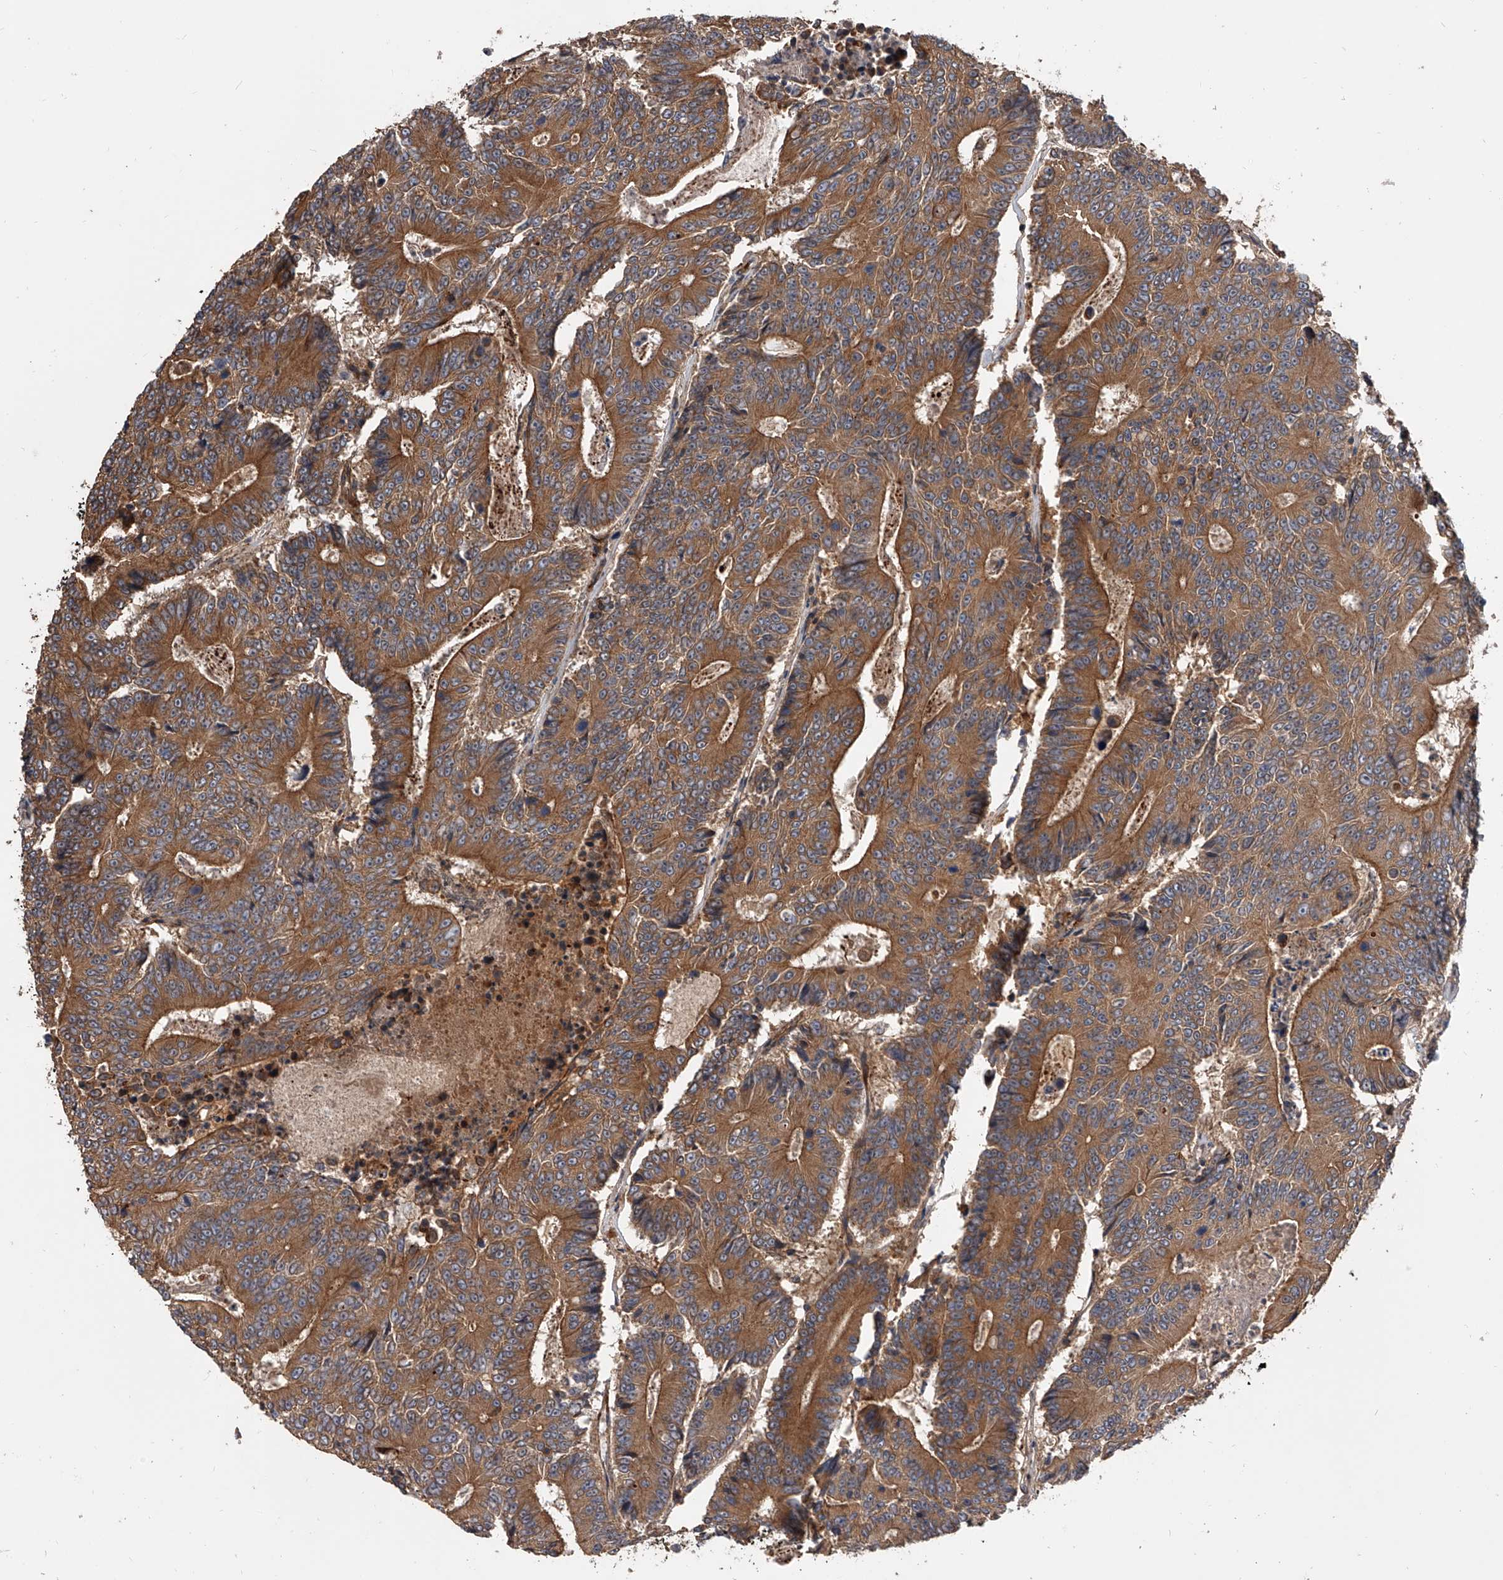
{"staining": {"intensity": "strong", "quantity": ">75%", "location": "cytoplasmic/membranous"}, "tissue": "colorectal cancer", "cell_type": "Tumor cells", "image_type": "cancer", "snomed": [{"axis": "morphology", "description": "Adenocarcinoma, NOS"}, {"axis": "topography", "description": "Colon"}], "caption": "Protein staining of colorectal cancer tissue shows strong cytoplasmic/membranous staining in approximately >75% of tumor cells. (Brightfield microscopy of DAB IHC at high magnification).", "gene": "USP47", "patient": {"sex": "male", "age": 83}}